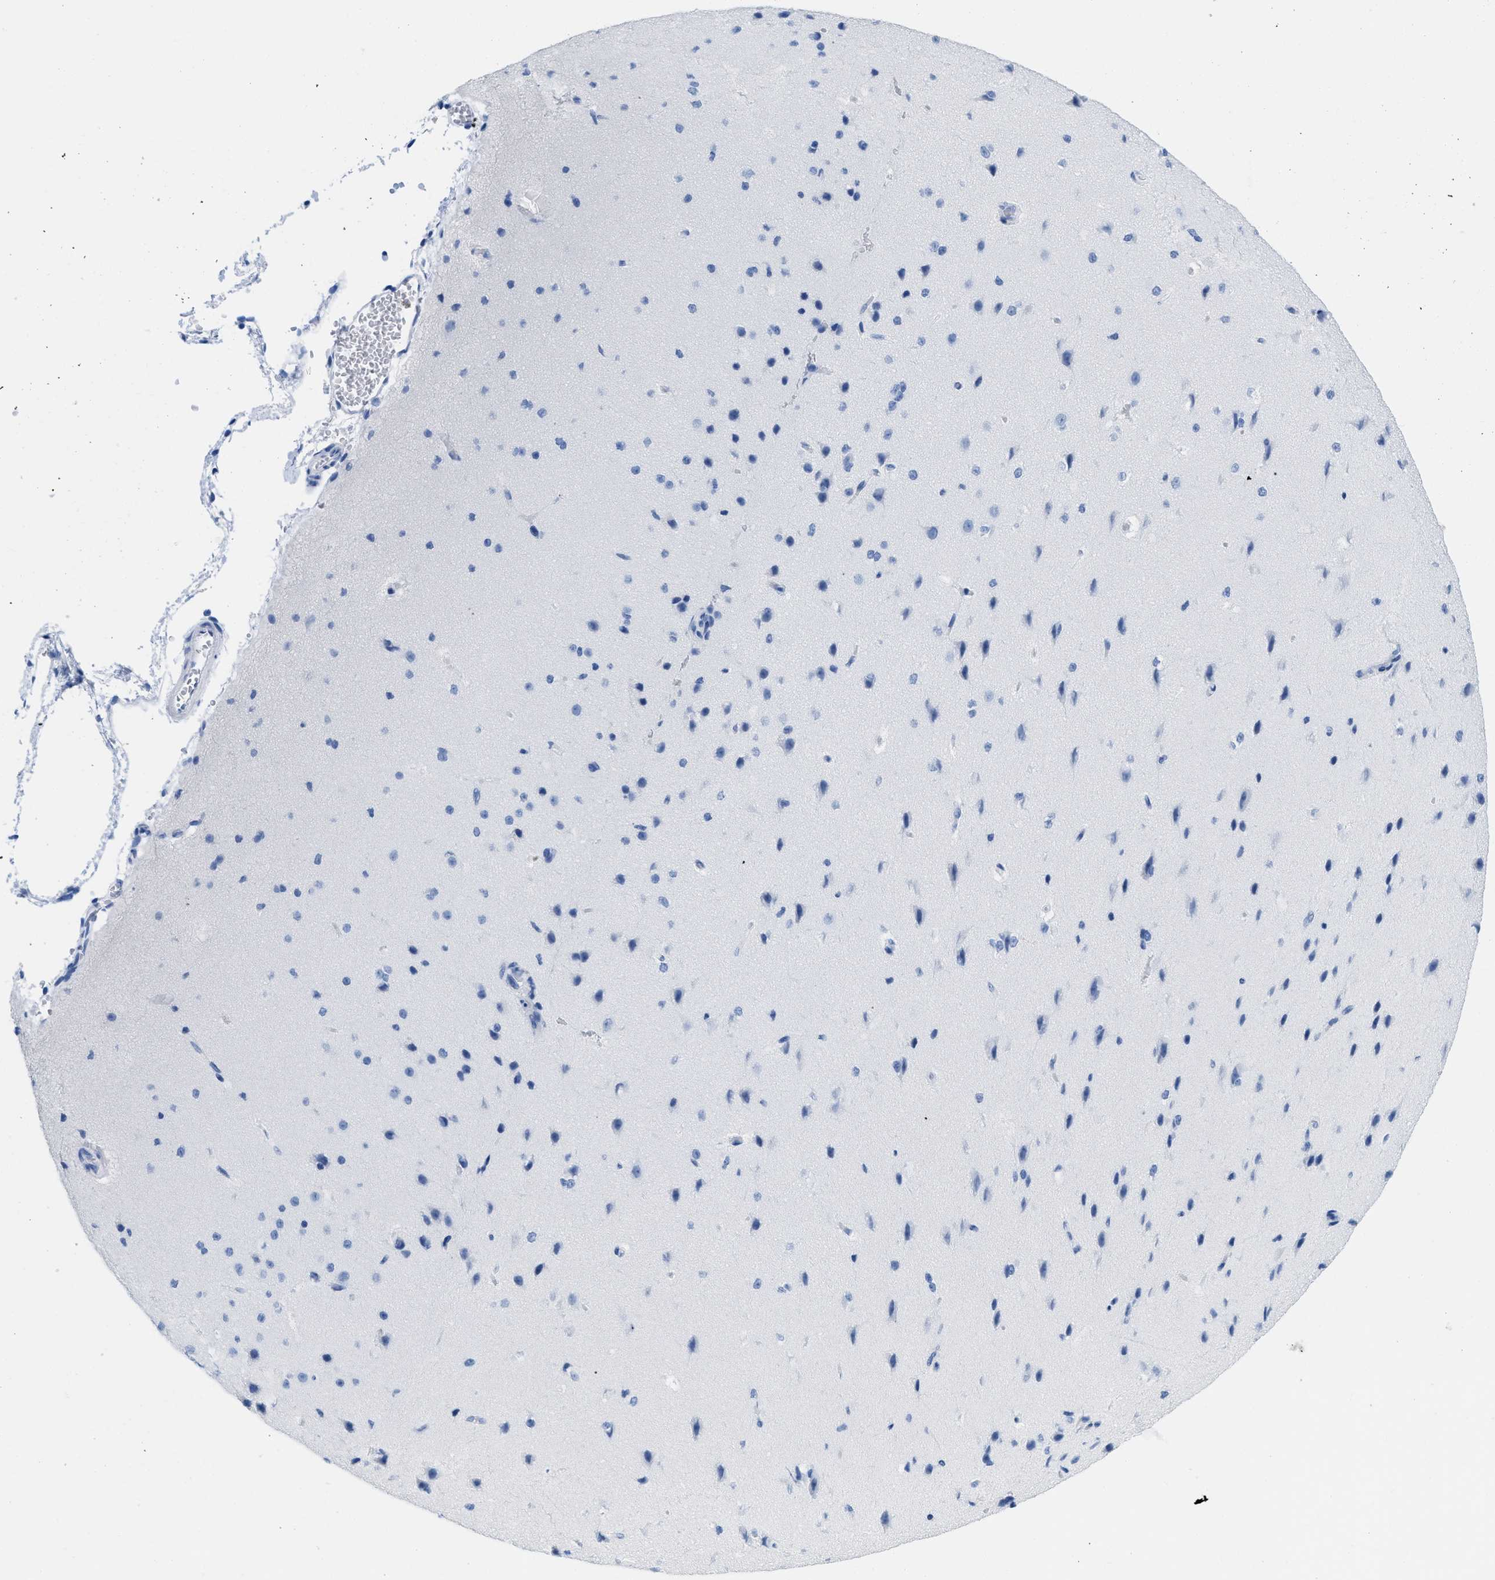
{"staining": {"intensity": "negative", "quantity": "none", "location": "none"}, "tissue": "cerebral cortex", "cell_type": "Endothelial cells", "image_type": "normal", "snomed": [{"axis": "morphology", "description": "Normal tissue, NOS"}, {"axis": "morphology", "description": "Developmental malformation"}, {"axis": "topography", "description": "Cerebral cortex"}], "caption": "High magnification brightfield microscopy of benign cerebral cortex stained with DAB (brown) and counterstained with hematoxylin (blue): endothelial cells show no significant staining. The staining is performed using DAB brown chromogen with nuclei counter-stained in using hematoxylin.", "gene": "CR1", "patient": {"sex": "female", "age": 30}}